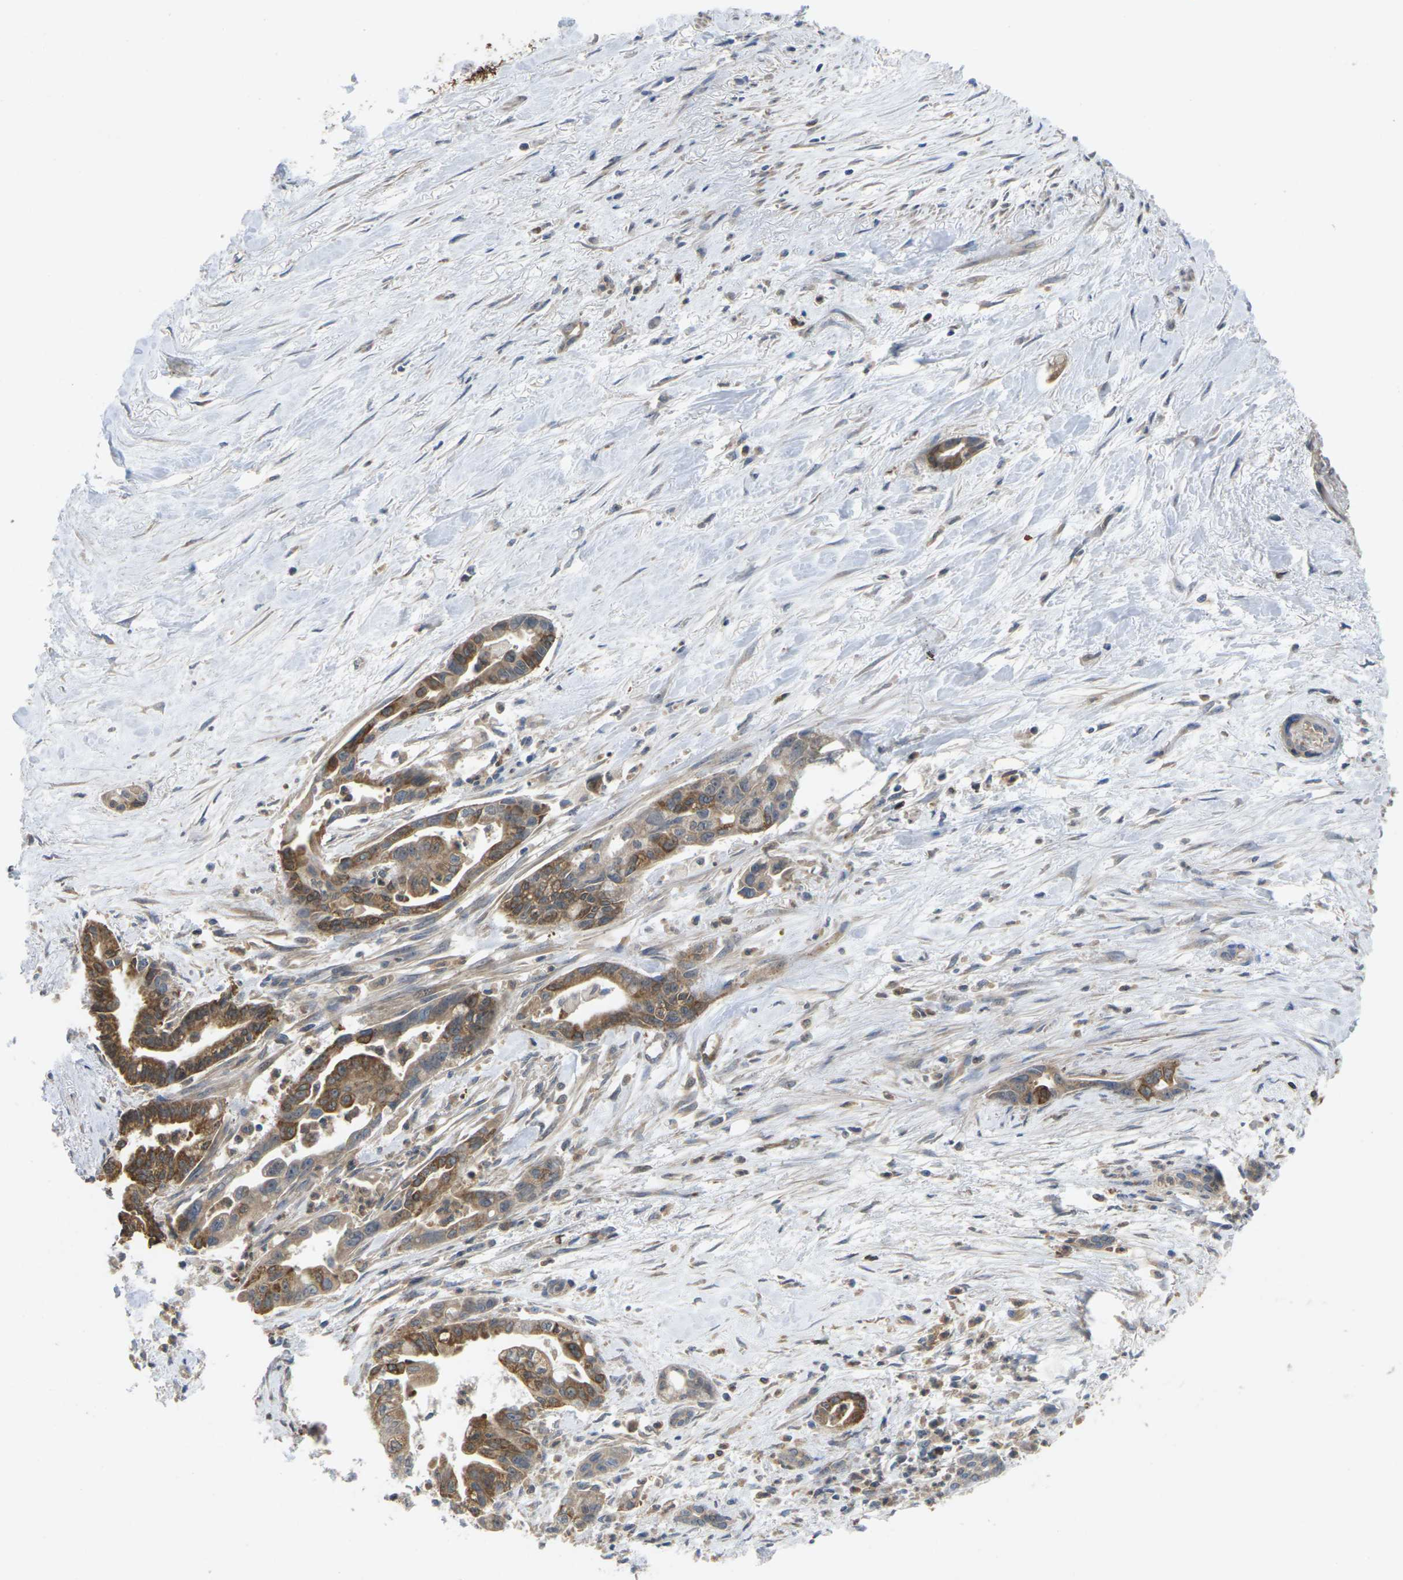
{"staining": {"intensity": "moderate", "quantity": ">75%", "location": "cytoplasmic/membranous"}, "tissue": "pancreatic cancer", "cell_type": "Tumor cells", "image_type": "cancer", "snomed": [{"axis": "morphology", "description": "Adenocarcinoma, NOS"}, {"axis": "topography", "description": "Pancreas"}], "caption": "Protein staining exhibits moderate cytoplasmic/membranous staining in approximately >75% of tumor cells in adenocarcinoma (pancreatic).", "gene": "TIAM1", "patient": {"sex": "male", "age": 70}}